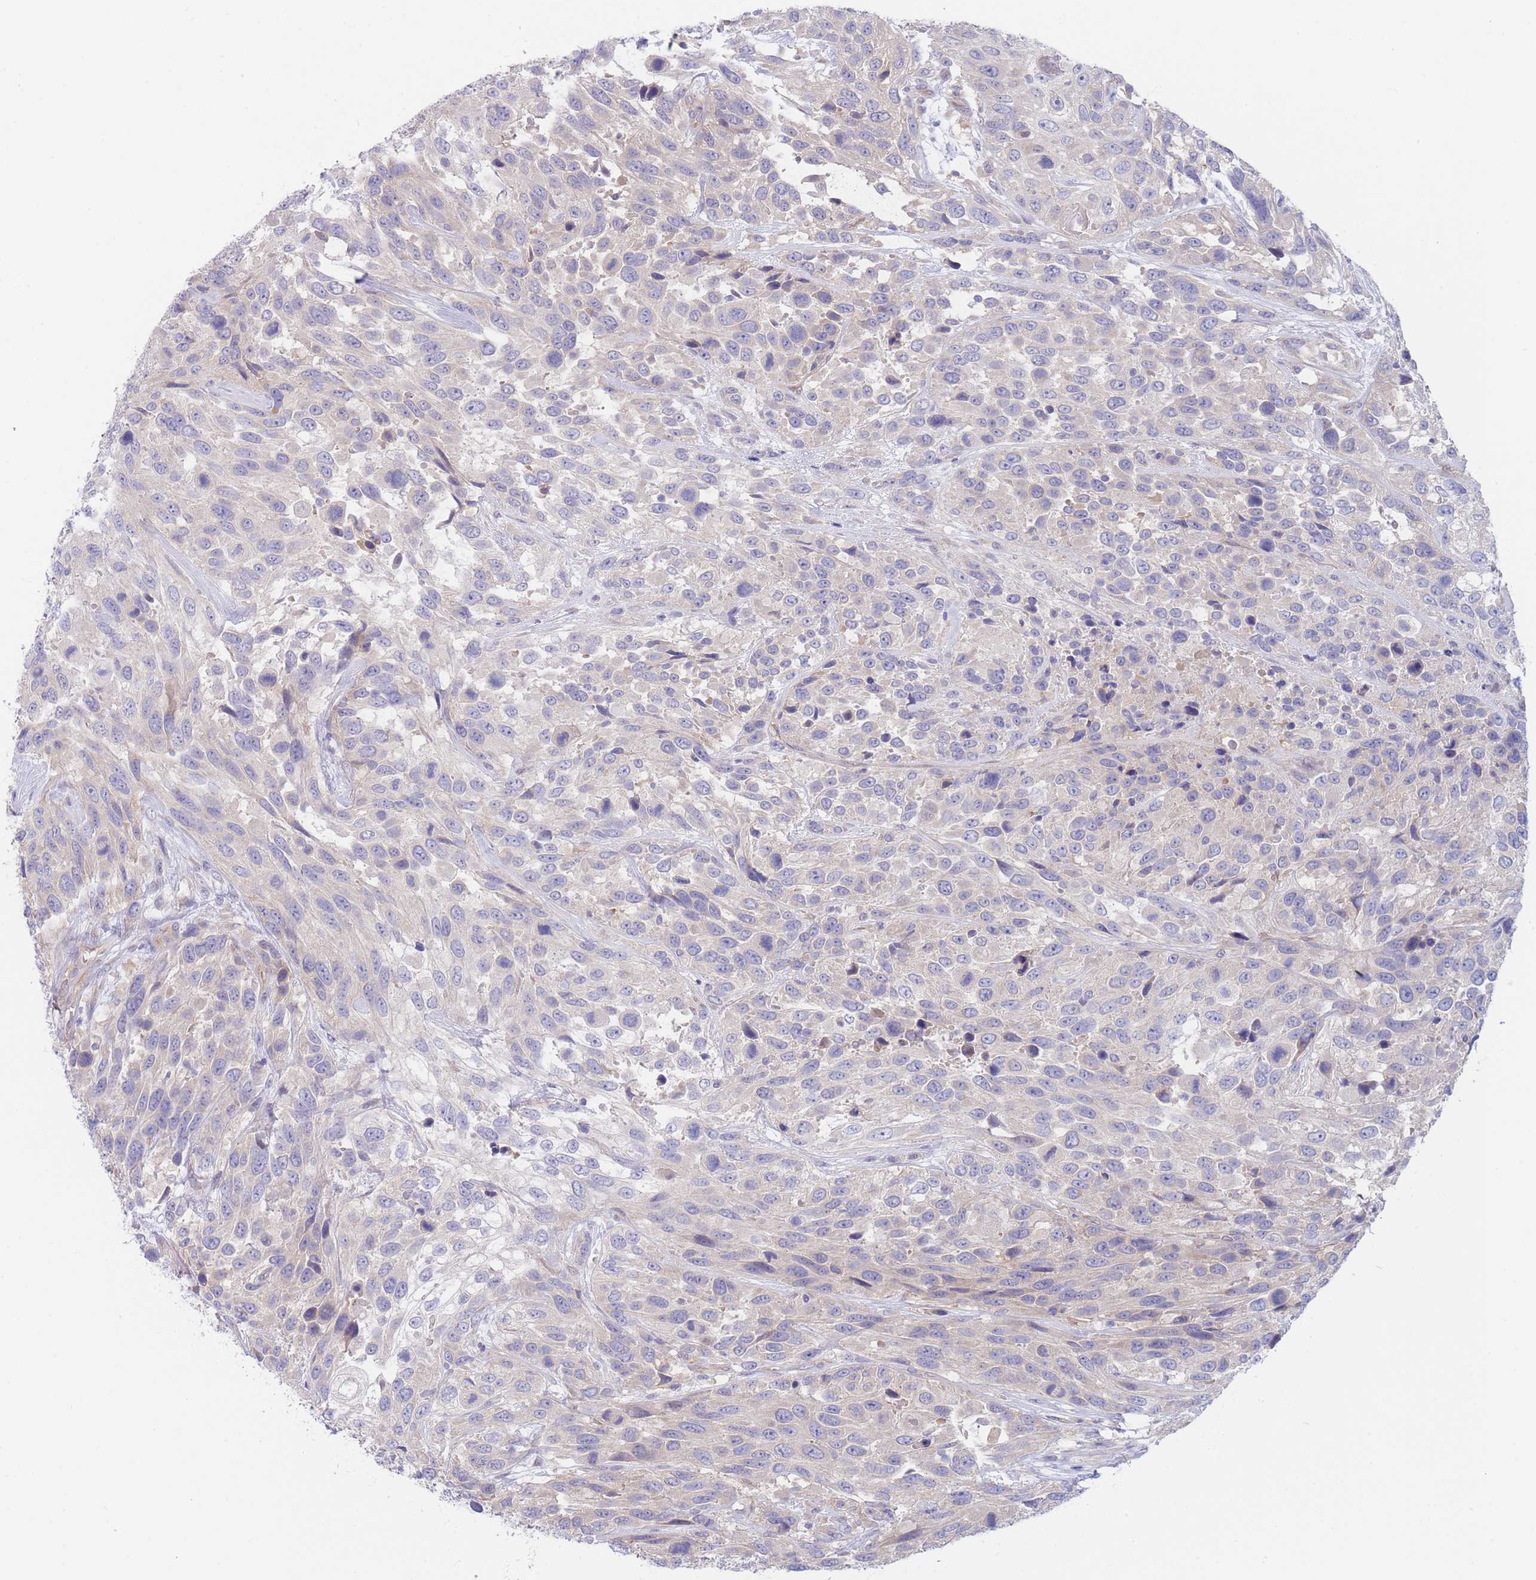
{"staining": {"intensity": "negative", "quantity": "none", "location": "none"}, "tissue": "urothelial cancer", "cell_type": "Tumor cells", "image_type": "cancer", "snomed": [{"axis": "morphology", "description": "Urothelial carcinoma, High grade"}, {"axis": "topography", "description": "Urinary bladder"}], "caption": "IHC image of neoplastic tissue: human urothelial cancer stained with DAB exhibits no significant protein expression in tumor cells.", "gene": "ZNF281", "patient": {"sex": "female", "age": 70}}